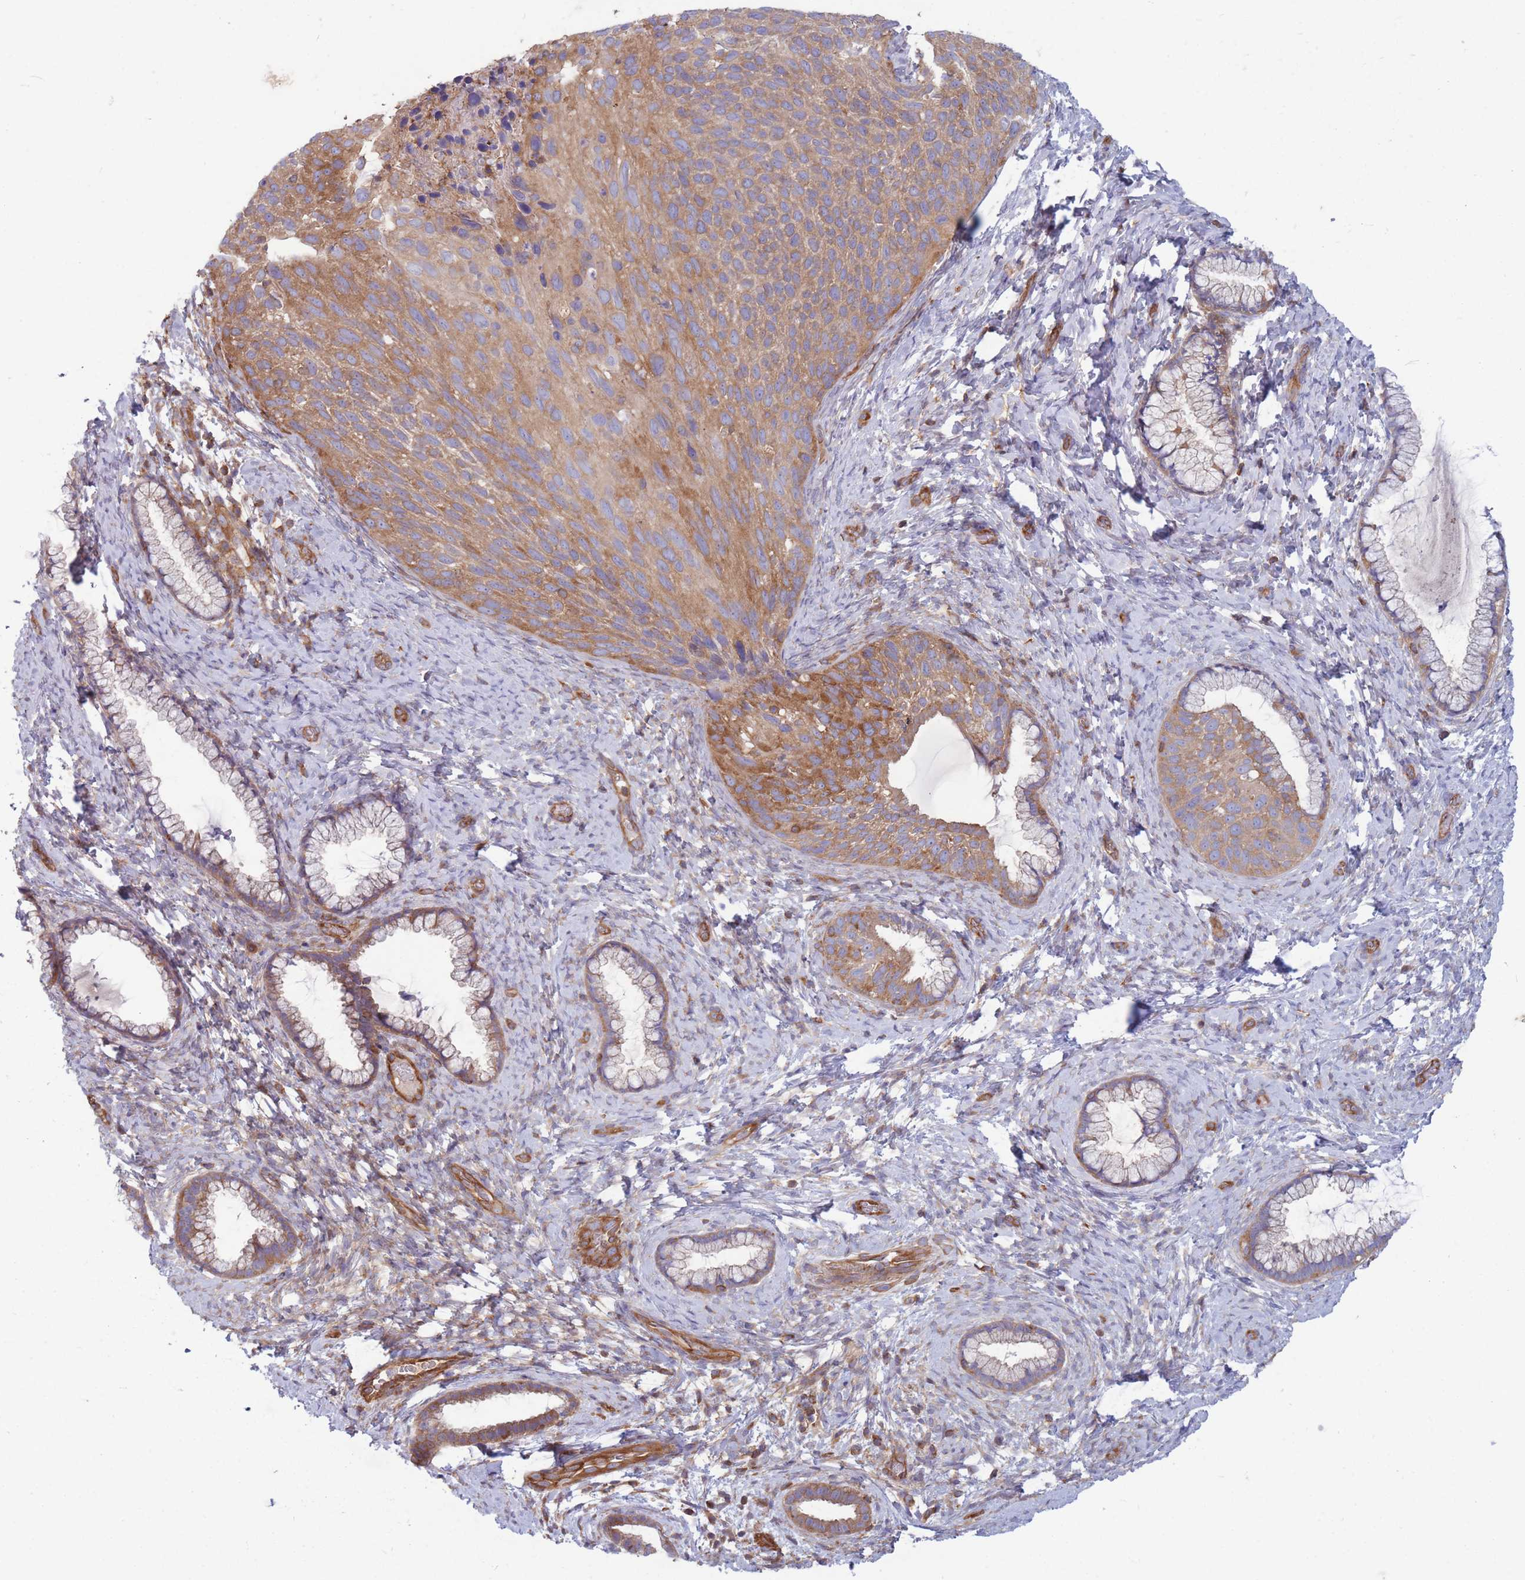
{"staining": {"intensity": "moderate", "quantity": ">75%", "location": "cytoplasmic/membranous"}, "tissue": "cervical cancer", "cell_type": "Tumor cells", "image_type": "cancer", "snomed": [{"axis": "morphology", "description": "Squamous cell carcinoma, NOS"}, {"axis": "topography", "description": "Cervix"}], "caption": "This is a micrograph of immunohistochemistry (IHC) staining of cervical cancer (squamous cell carcinoma), which shows moderate staining in the cytoplasmic/membranous of tumor cells.", "gene": "GGA1", "patient": {"sex": "female", "age": 80}}